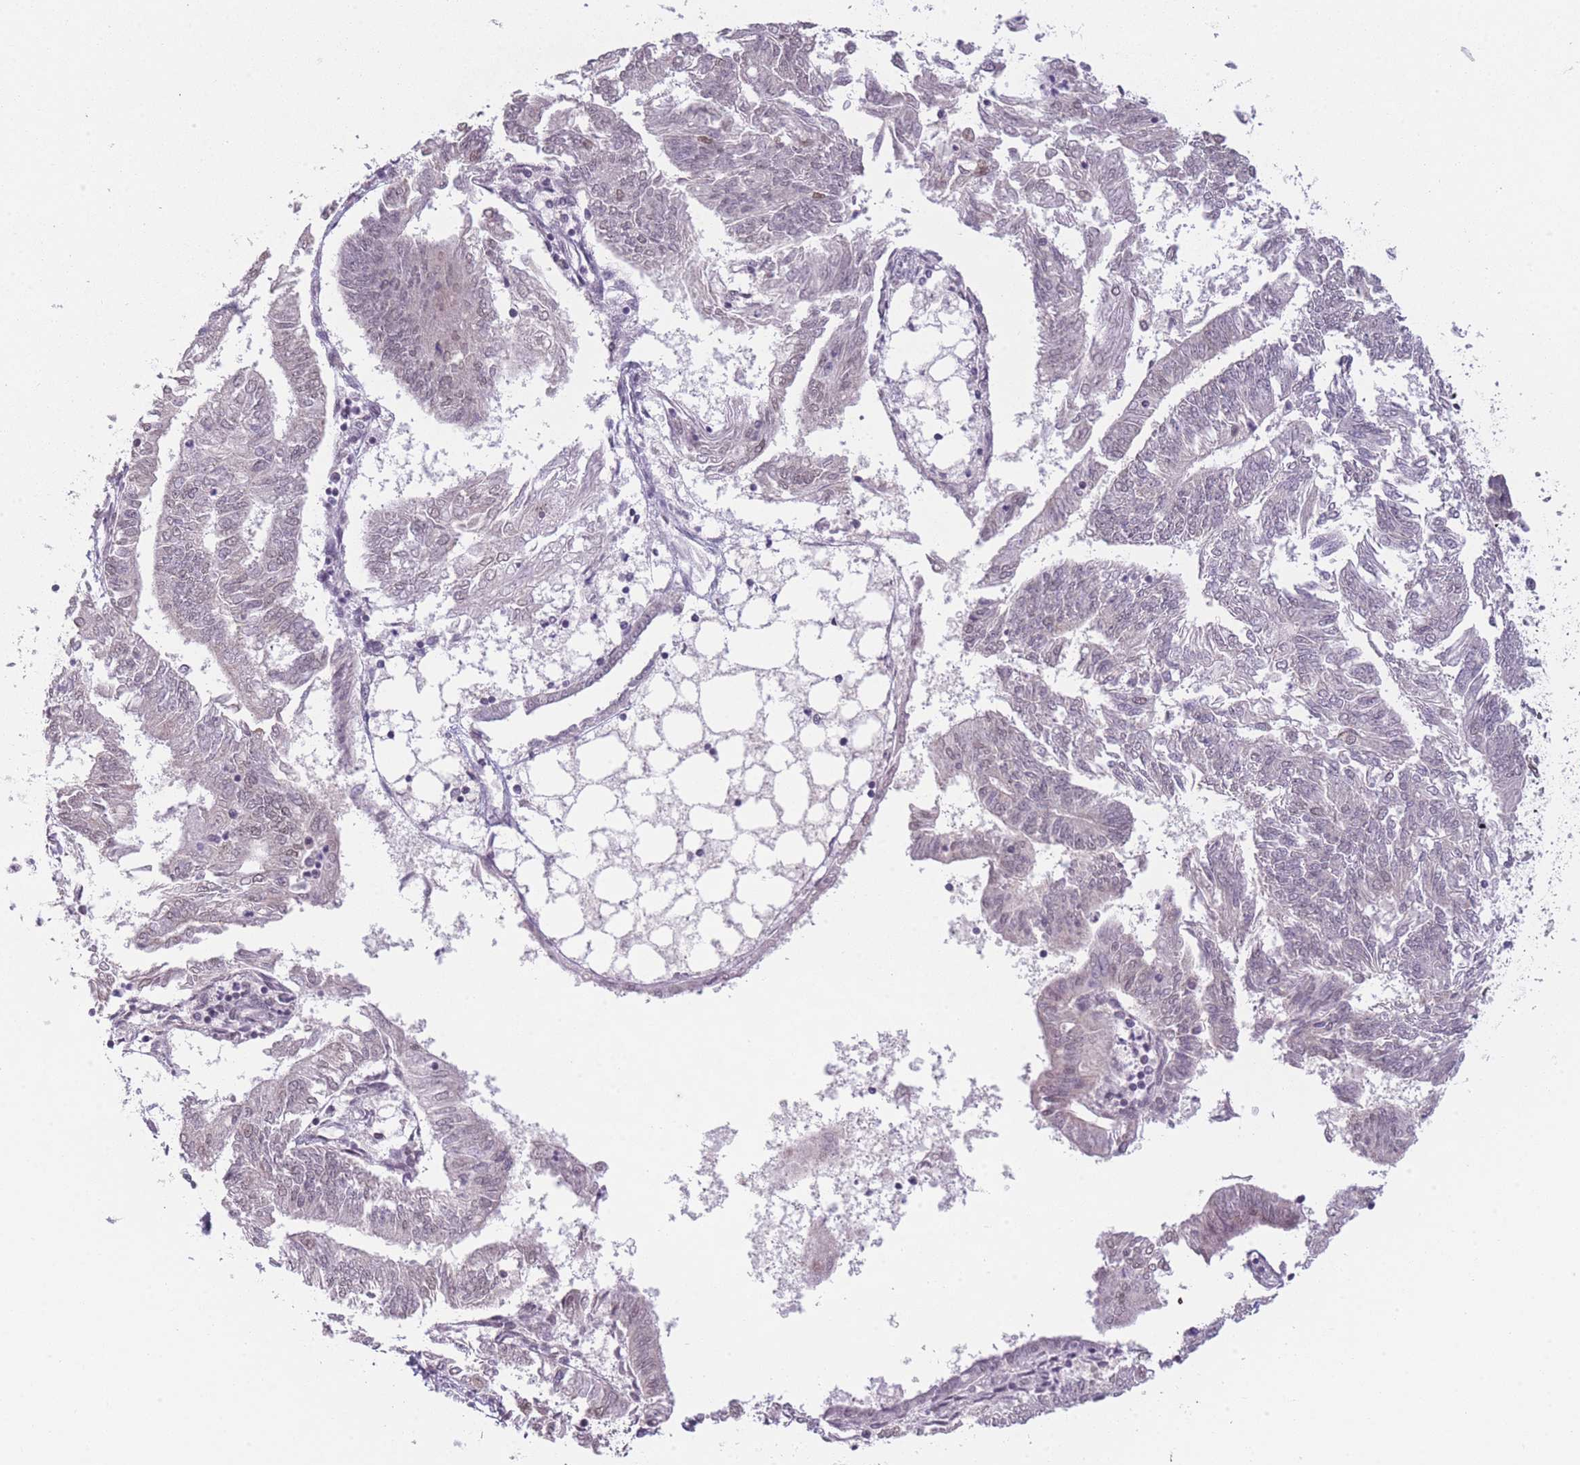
{"staining": {"intensity": "weak", "quantity": "<25%", "location": "nuclear"}, "tissue": "endometrial cancer", "cell_type": "Tumor cells", "image_type": "cancer", "snomed": [{"axis": "morphology", "description": "Adenocarcinoma, NOS"}, {"axis": "topography", "description": "Endometrium"}], "caption": "There is no significant expression in tumor cells of endometrial cancer.", "gene": "SIN3B", "patient": {"sex": "female", "age": 58}}